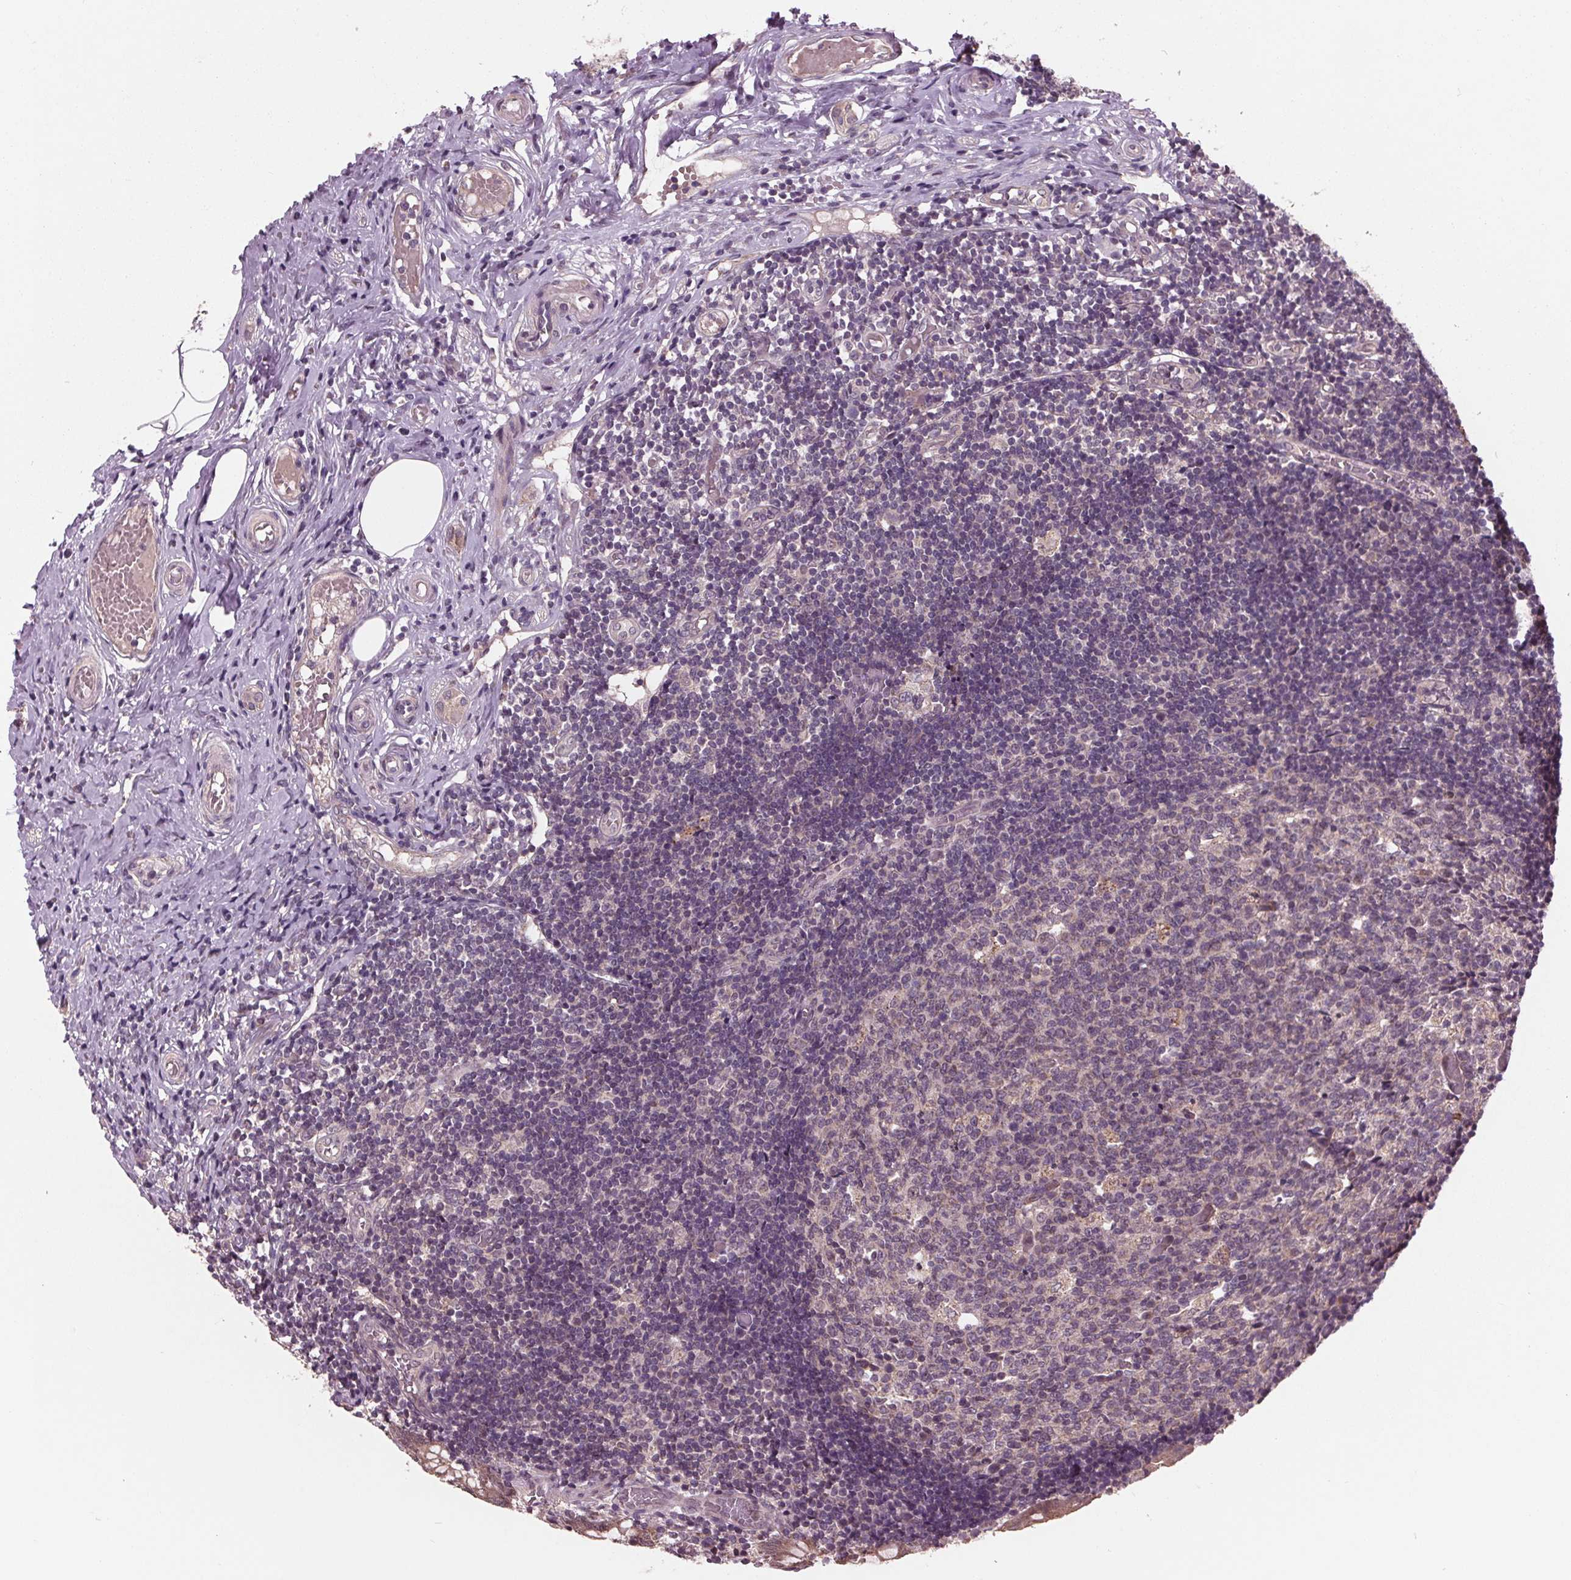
{"staining": {"intensity": "moderate", "quantity": ">75%", "location": "cytoplasmic/membranous"}, "tissue": "appendix", "cell_type": "Glandular cells", "image_type": "normal", "snomed": [{"axis": "morphology", "description": "Normal tissue, NOS"}, {"axis": "topography", "description": "Appendix"}], "caption": "Appendix stained with DAB immunohistochemistry exhibits medium levels of moderate cytoplasmic/membranous expression in about >75% of glandular cells. (Stains: DAB (3,3'-diaminobenzidine) in brown, nuclei in blue, Microscopy: brightfield microscopy at high magnification).", "gene": "MAPK8", "patient": {"sex": "female", "age": 32}}